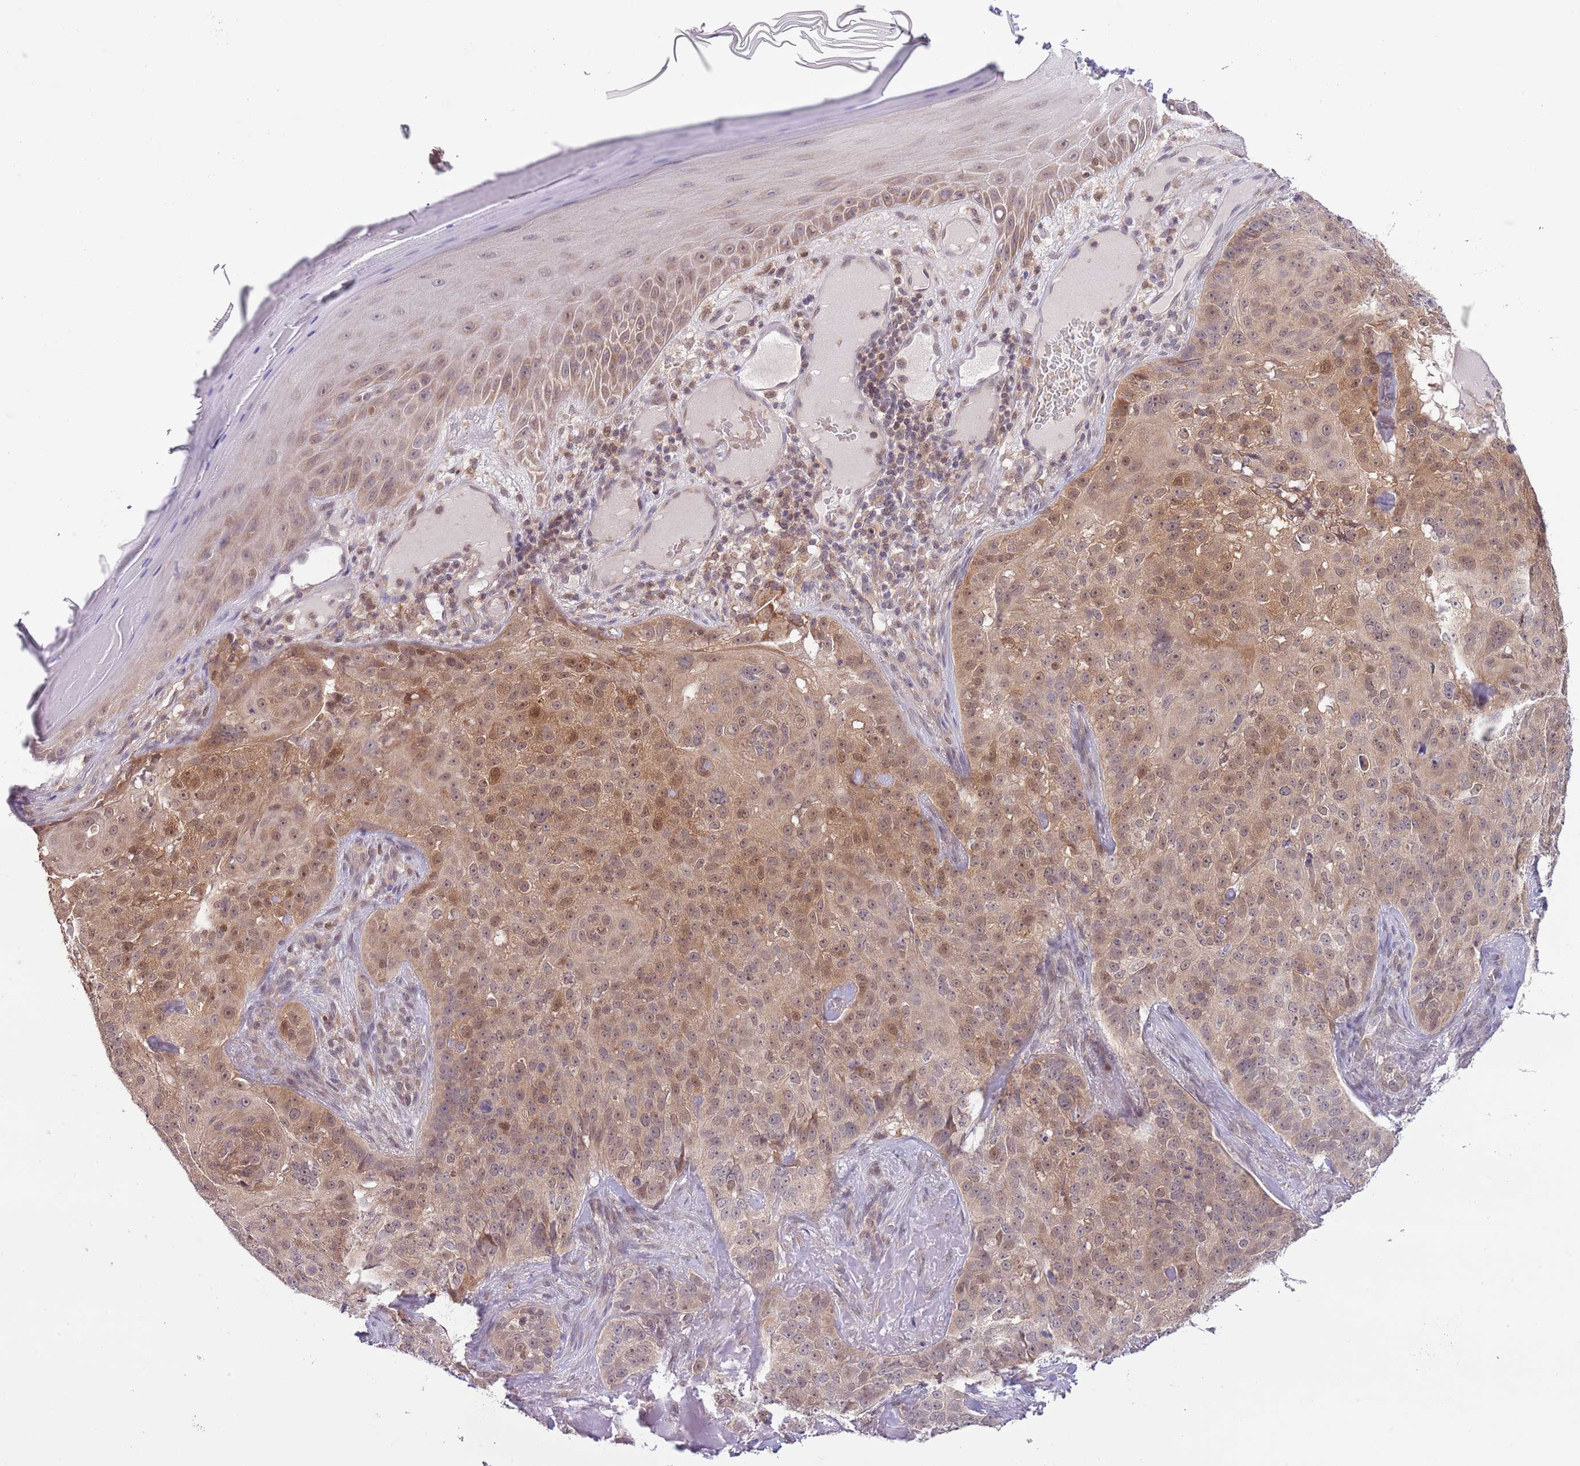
{"staining": {"intensity": "moderate", "quantity": ">75%", "location": "cytoplasmic/membranous,nuclear"}, "tissue": "skin cancer", "cell_type": "Tumor cells", "image_type": "cancer", "snomed": [{"axis": "morphology", "description": "Basal cell carcinoma"}, {"axis": "topography", "description": "Skin"}], "caption": "The image demonstrates a brown stain indicating the presence of a protein in the cytoplasmic/membranous and nuclear of tumor cells in skin cancer (basal cell carcinoma).", "gene": "GALK2", "patient": {"sex": "female", "age": 92}}